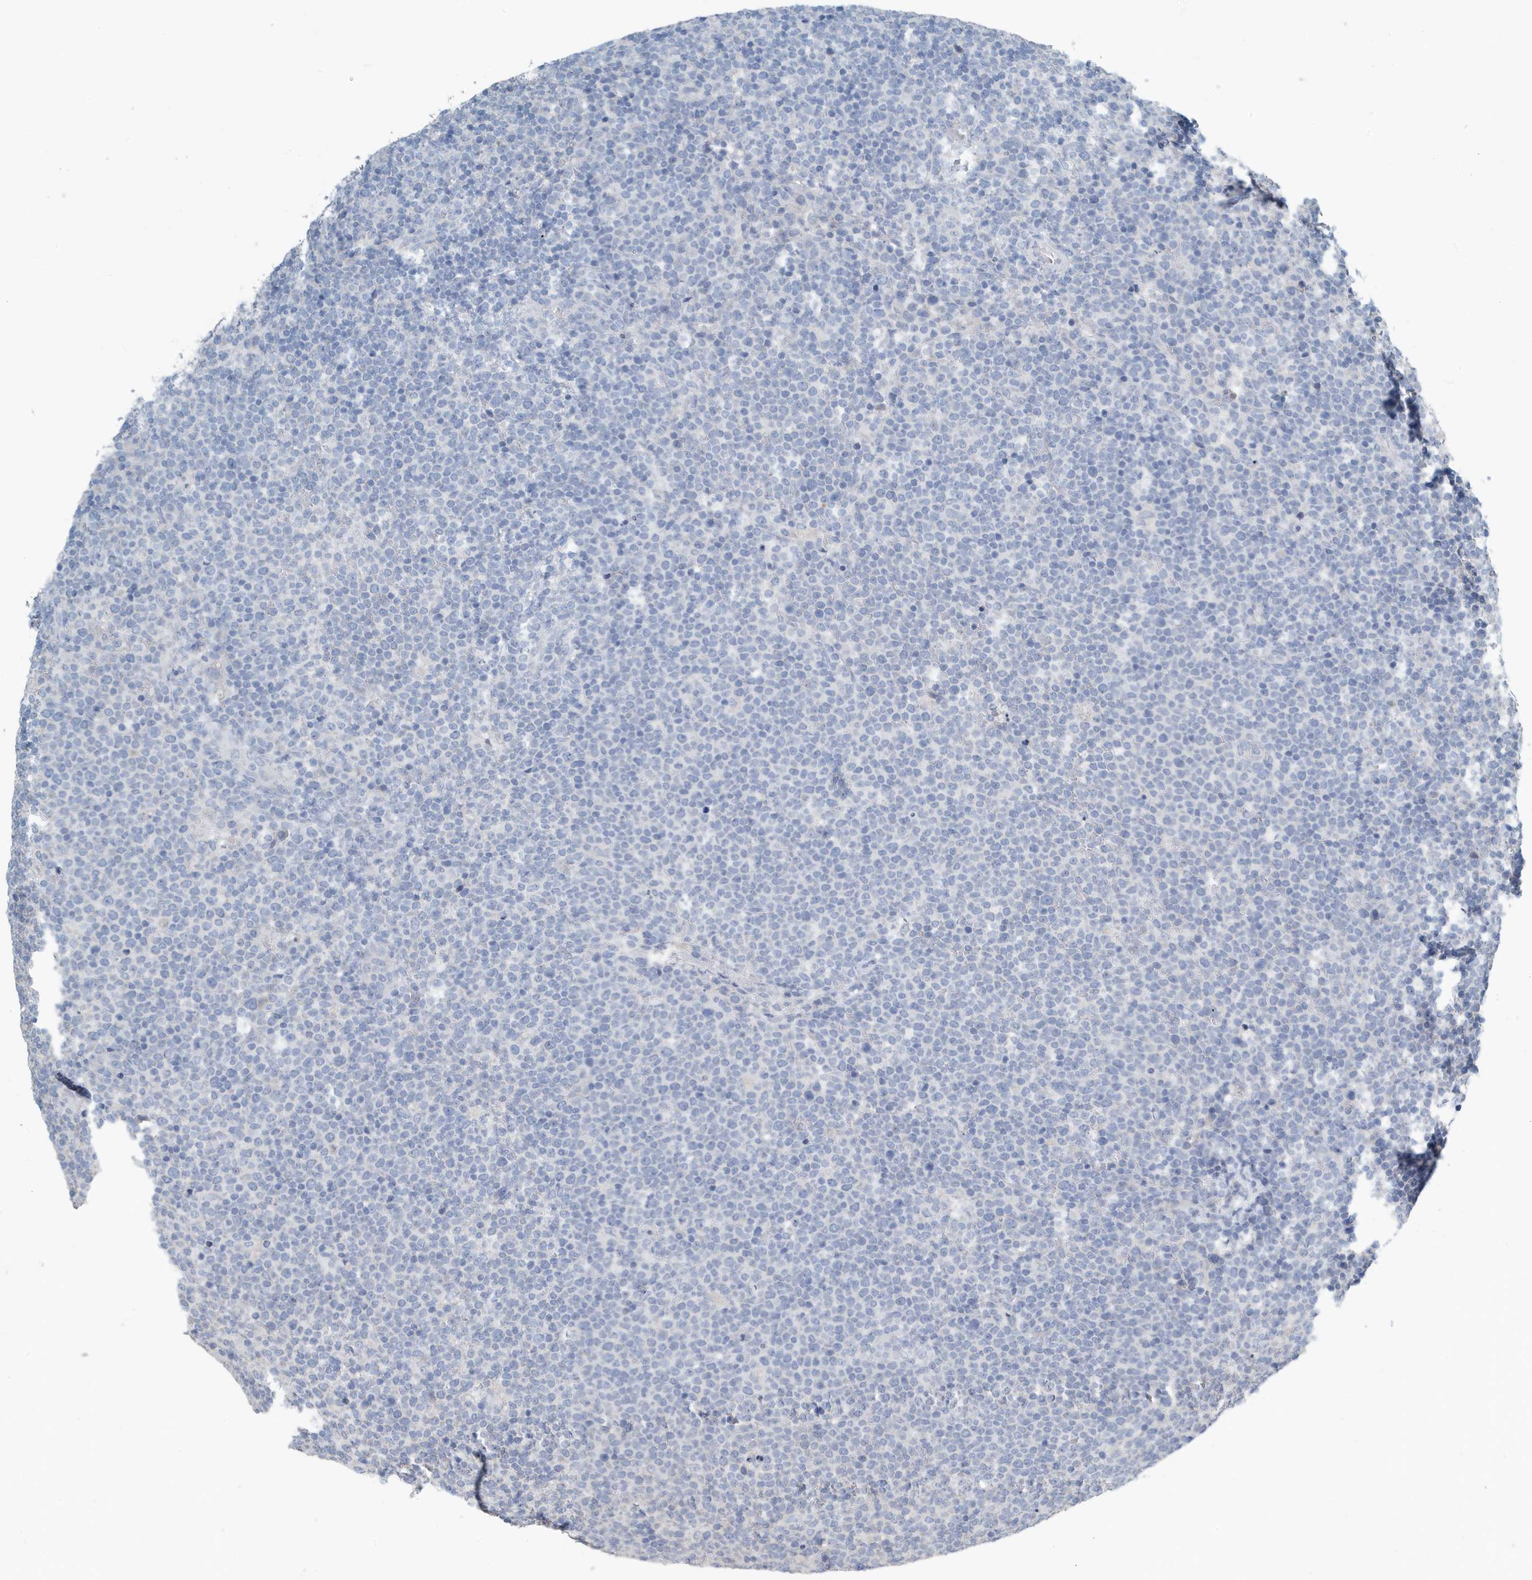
{"staining": {"intensity": "negative", "quantity": "none", "location": "none"}, "tissue": "lymphoma", "cell_type": "Tumor cells", "image_type": "cancer", "snomed": [{"axis": "morphology", "description": "Malignant lymphoma, non-Hodgkin's type, High grade"}, {"axis": "topography", "description": "Lymph node"}], "caption": "Protein analysis of lymphoma shows no significant expression in tumor cells.", "gene": "UGT2B4", "patient": {"sex": "male", "age": 61}}